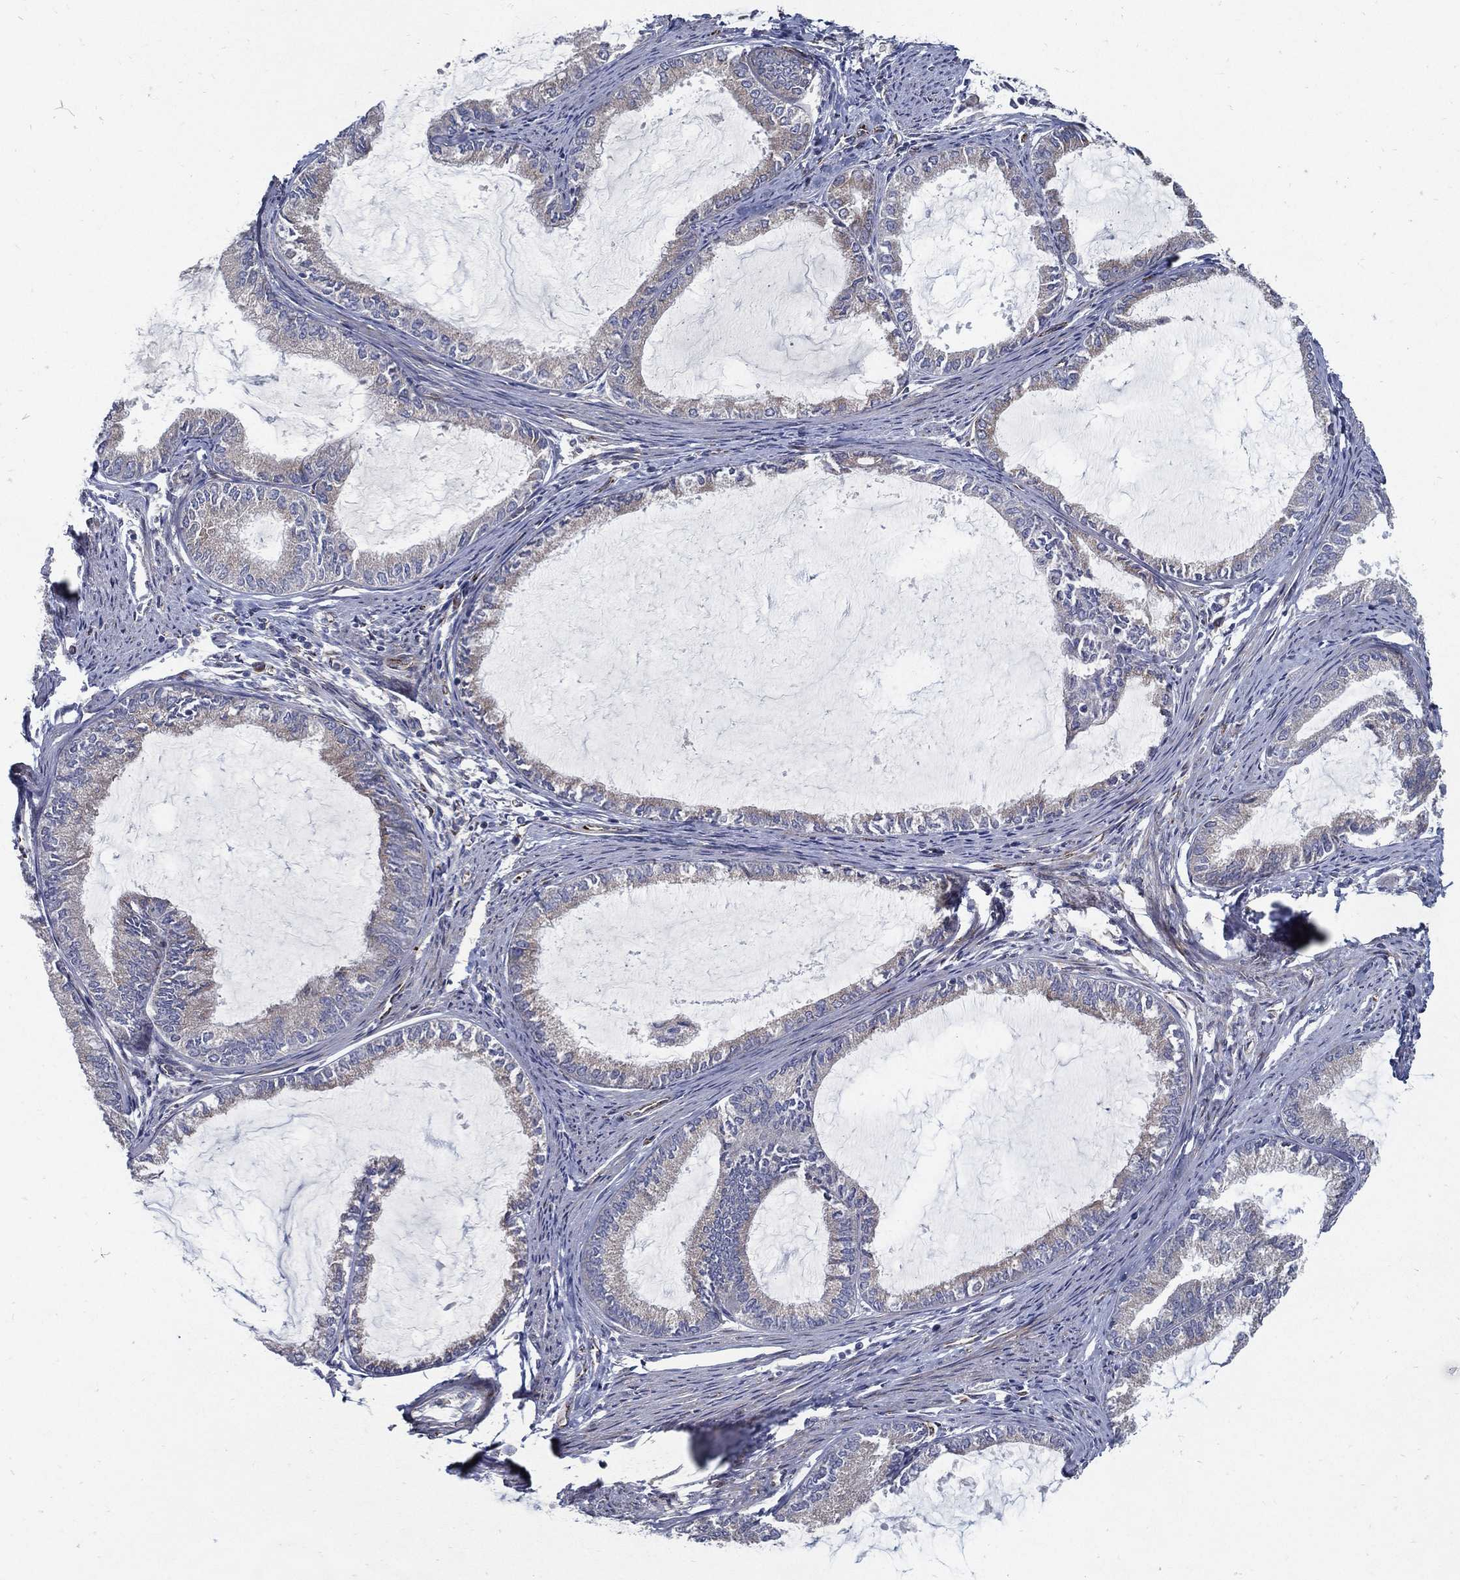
{"staining": {"intensity": "moderate", "quantity": "<25%", "location": "cytoplasmic/membranous"}, "tissue": "endometrial cancer", "cell_type": "Tumor cells", "image_type": "cancer", "snomed": [{"axis": "morphology", "description": "Adenocarcinoma, NOS"}, {"axis": "topography", "description": "Endometrium"}], "caption": "Brown immunohistochemical staining in endometrial cancer displays moderate cytoplasmic/membranous positivity in about <25% of tumor cells. The protein is stained brown, and the nuclei are stained in blue (DAB IHC with brightfield microscopy, high magnification).", "gene": "ARHGAP11A", "patient": {"sex": "female", "age": 86}}